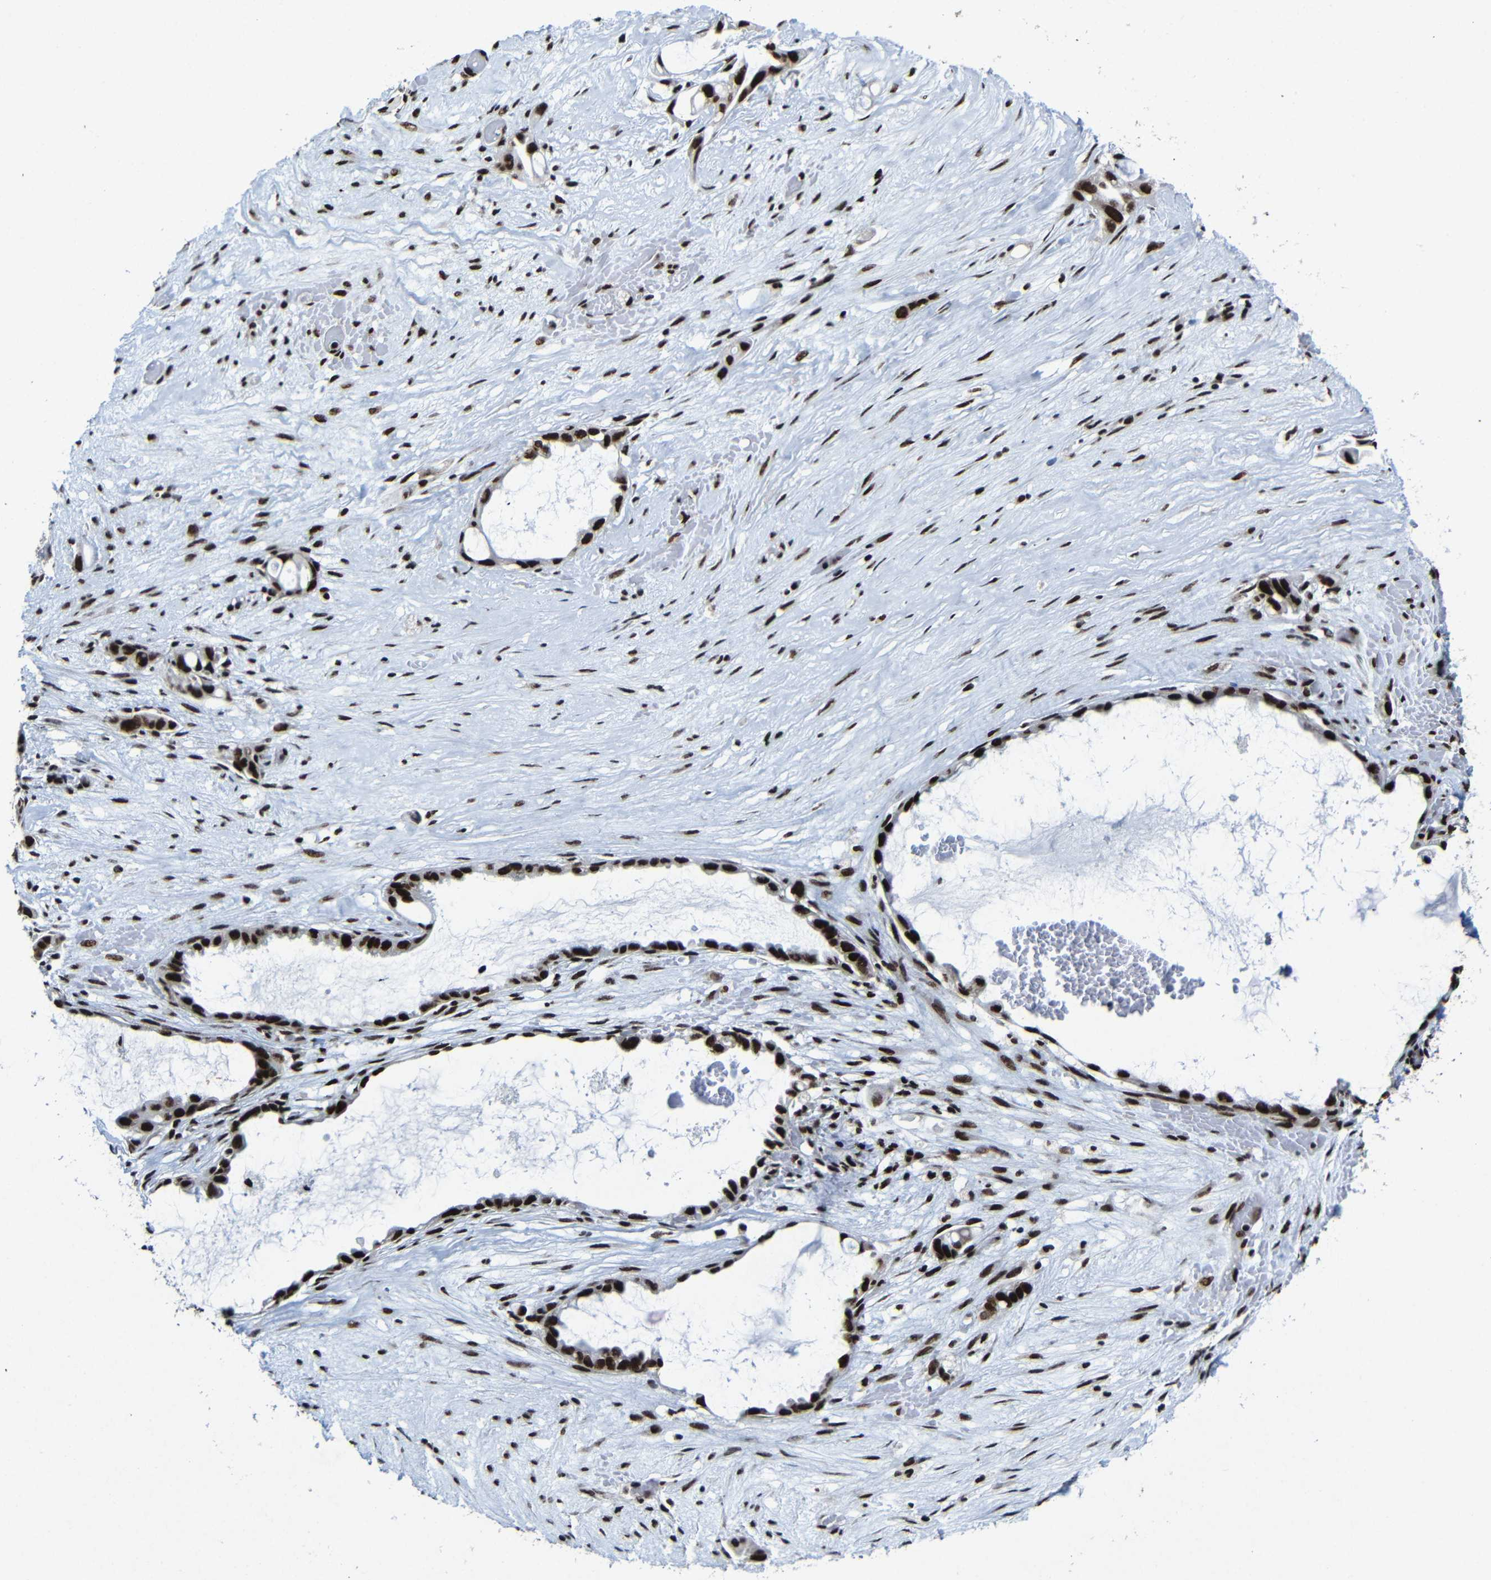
{"staining": {"intensity": "strong", "quantity": ">75%", "location": "nuclear"}, "tissue": "liver cancer", "cell_type": "Tumor cells", "image_type": "cancer", "snomed": [{"axis": "morphology", "description": "Cholangiocarcinoma"}, {"axis": "topography", "description": "Liver"}], "caption": "Immunohistochemistry (DAB) staining of human liver cancer shows strong nuclear protein expression in about >75% of tumor cells.", "gene": "PTBP1", "patient": {"sex": "female", "age": 65}}